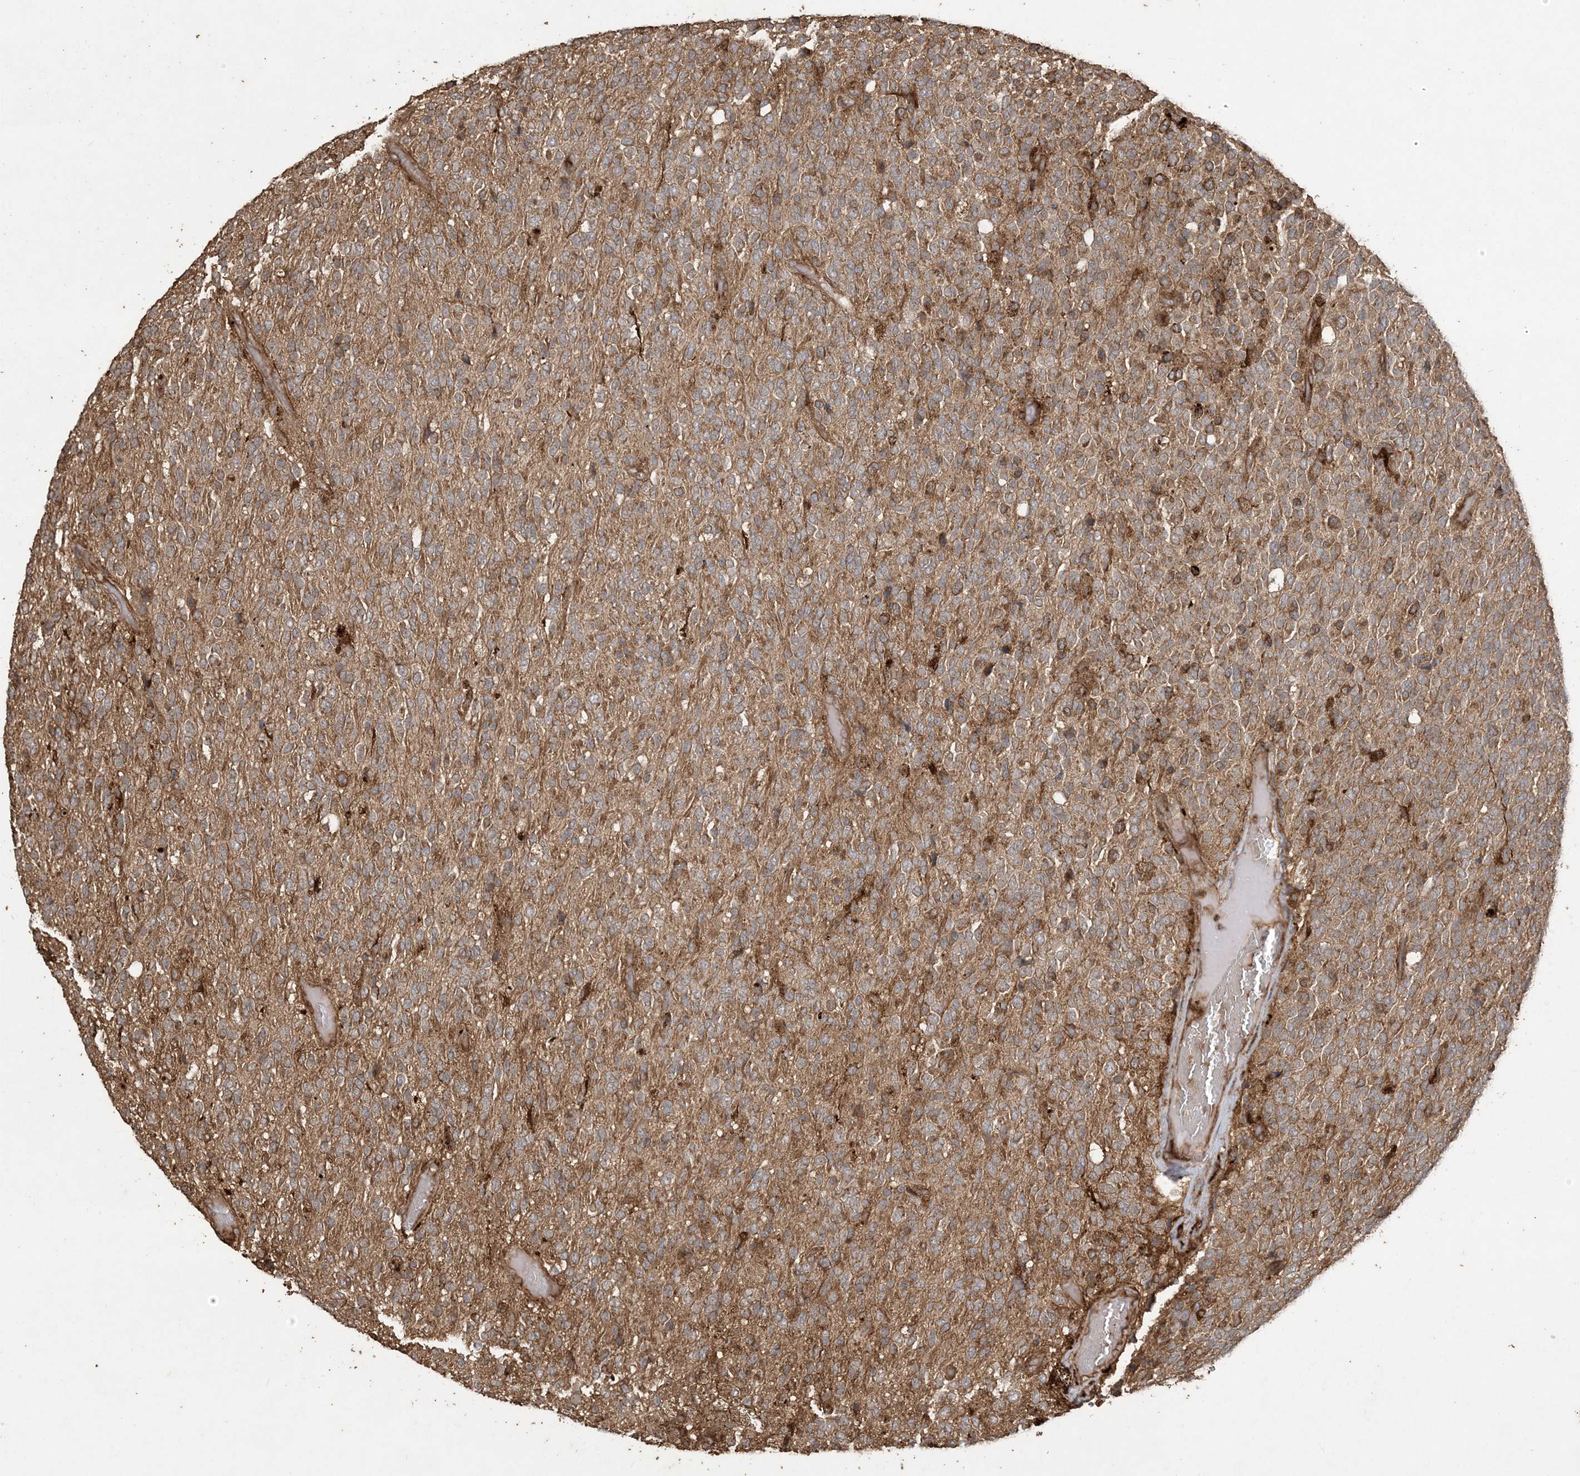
{"staining": {"intensity": "moderate", "quantity": ">75%", "location": "cytoplasmic/membranous"}, "tissue": "glioma", "cell_type": "Tumor cells", "image_type": "cancer", "snomed": [{"axis": "morphology", "description": "Glioma, malignant, High grade"}, {"axis": "topography", "description": "pancreas cauda"}], "caption": "Glioma stained with a brown dye displays moderate cytoplasmic/membranous positive staining in approximately >75% of tumor cells.", "gene": "EFCAB8", "patient": {"sex": "male", "age": 60}}